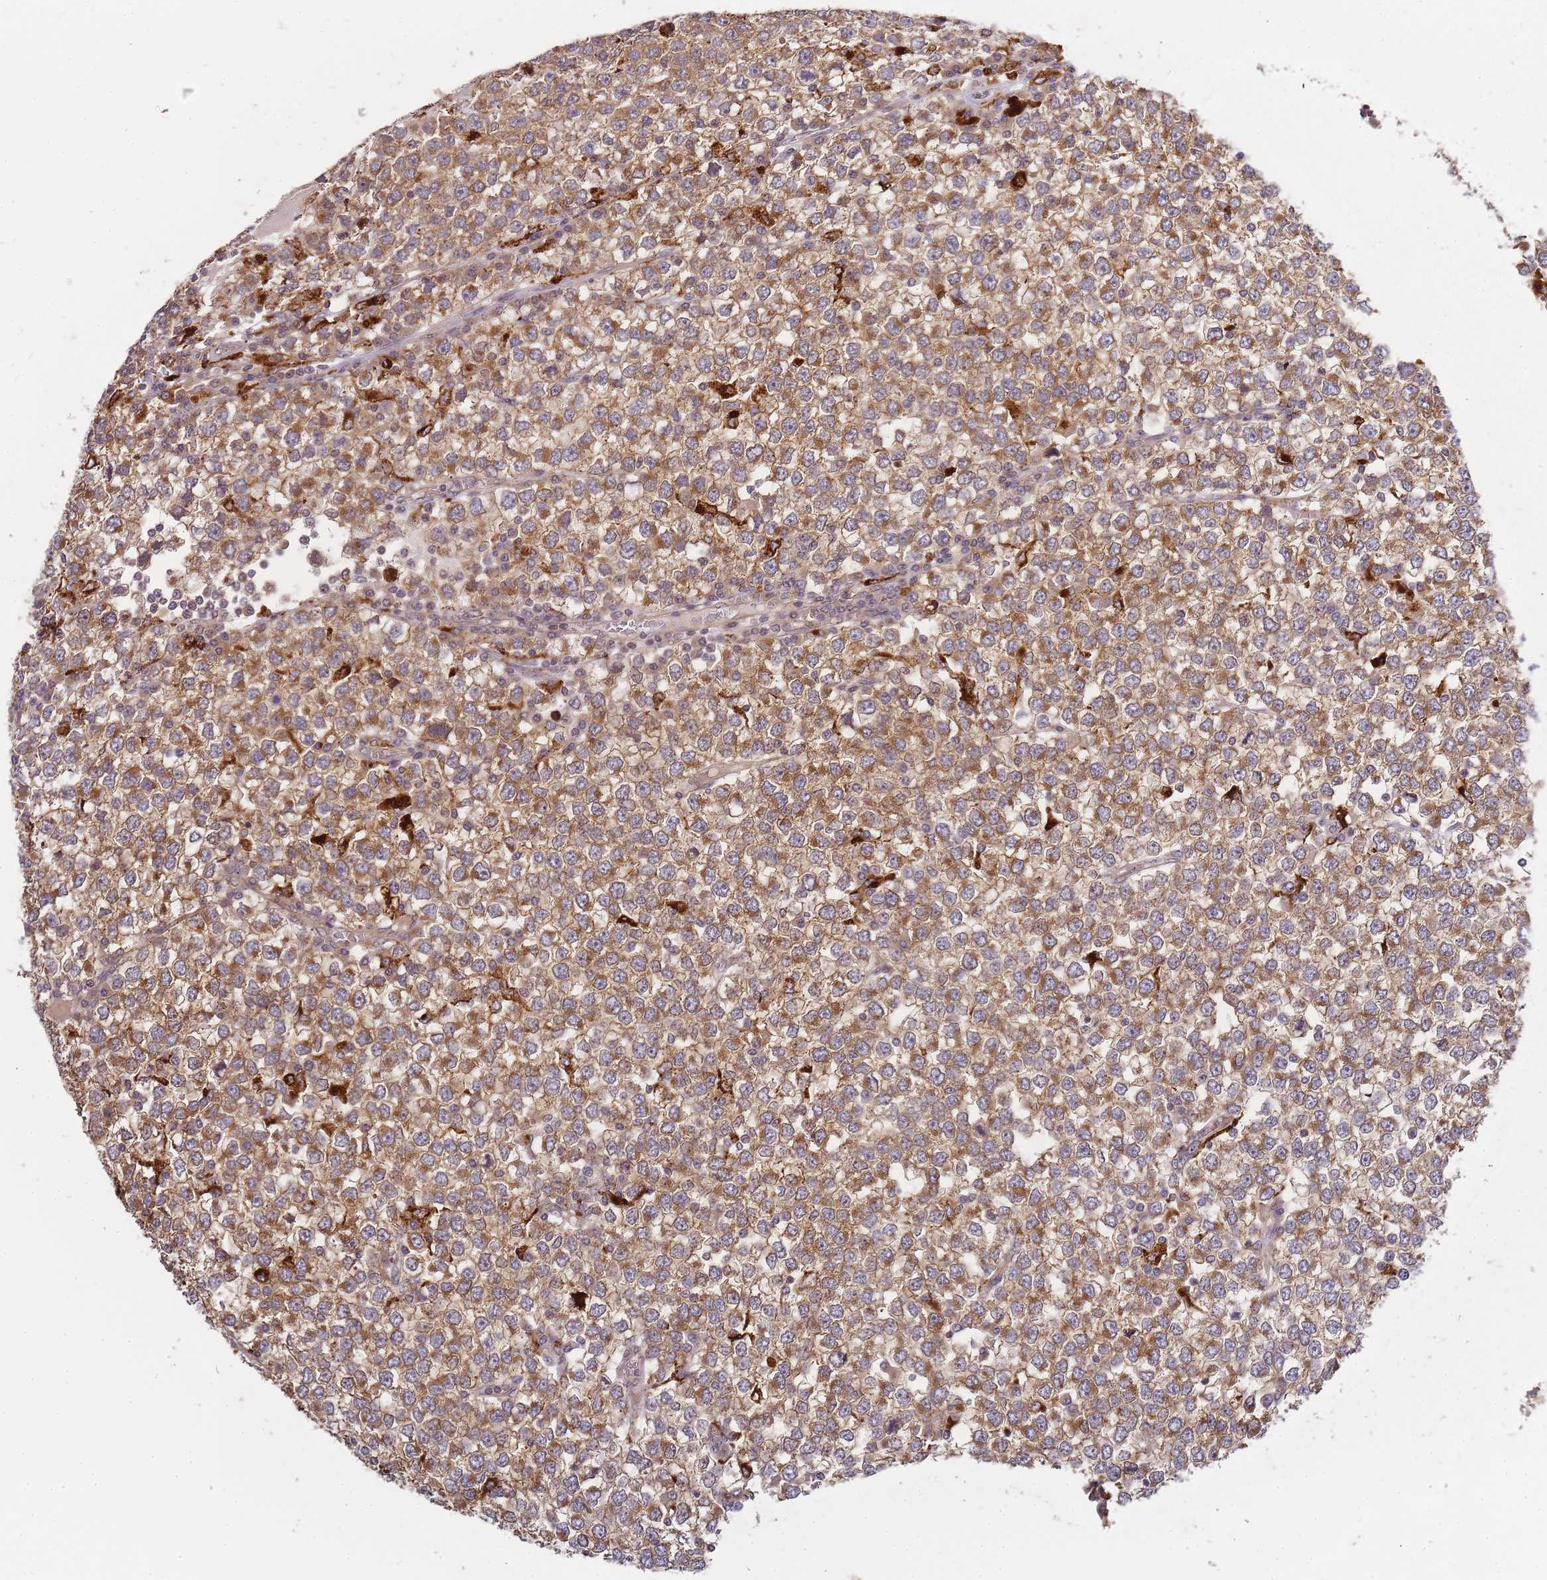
{"staining": {"intensity": "moderate", "quantity": ">75%", "location": "cytoplasmic/membranous"}, "tissue": "testis cancer", "cell_type": "Tumor cells", "image_type": "cancer", "snomed": [{"axis": "morphology", "description": "Seminoma, NOS"}, {"axis": "topography", "description": "Testis"}], "caption": "High-power microscopy captured an immunohistochemistry micrograph of testis cancer, revealing moderate cytoplasmic/membranous staining in approximately >75% of tumor cells. (DAB = brown stain, brightfield microscopy at high magnification).", "gene": "ATG5", "patient": {"sex": "male", "age": 65}}